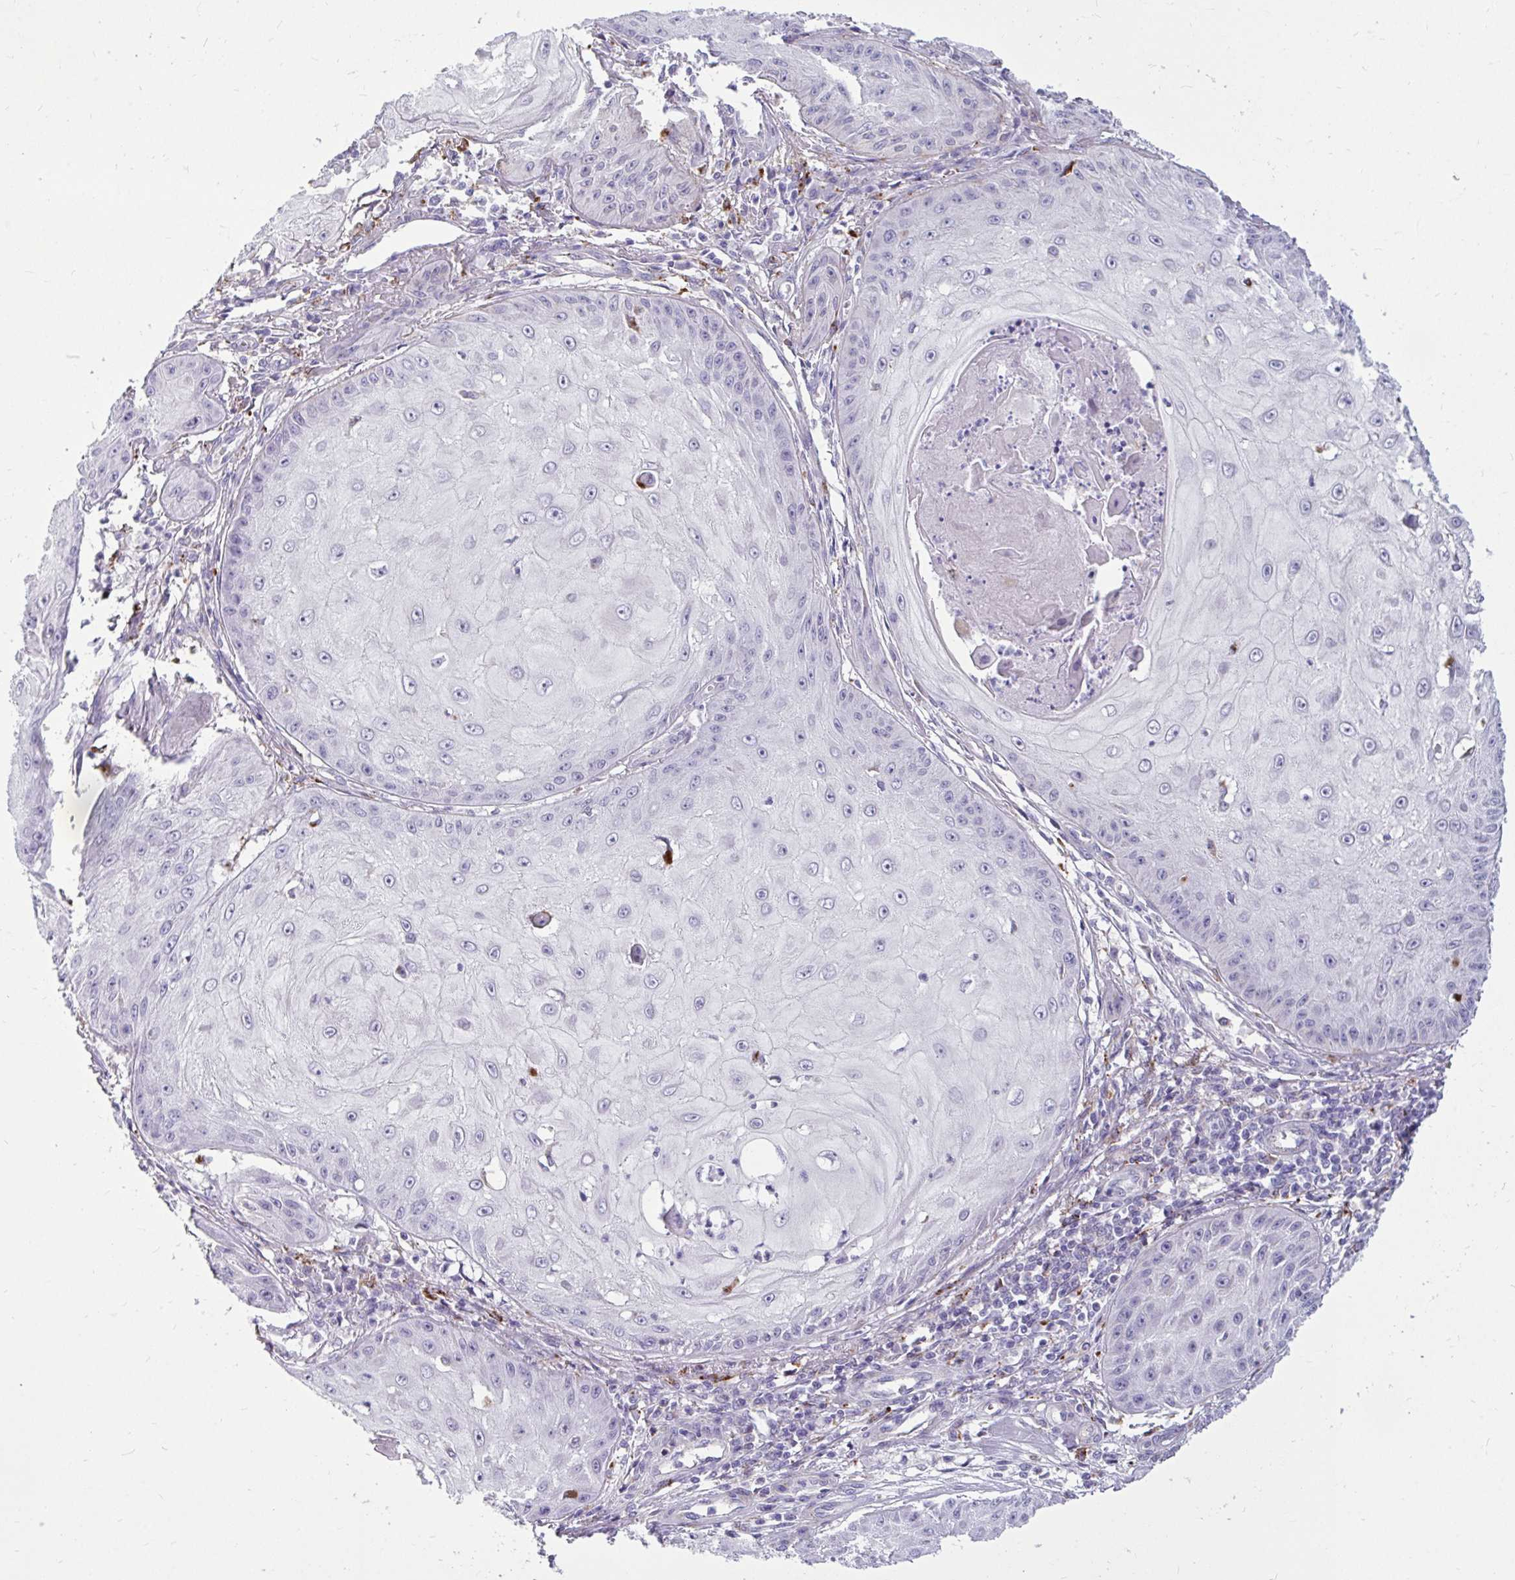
{"staining": {"intensity": "negative", "quantity": "none", "location": "none"}, "tissue": "skin cancer", "cell_type": "Tumor cells", "image_type": "cancer", "snomed": [{"axis": "morphology", "description": "Squamous cell carcinoma, NOS"}, {"axis": "topography", "description": "Skin"}], "caption": "Immunohistochemical staining of squamous cell carcinoma (skin) demonstrates no significant staining in tumor cells. The staining was performed using DAB to visualize the protein expression in brown, while the nuclei were stained in blue with hematoxylin (Magnification: 20x).", "gene": "CTSZ", "patient": {"sex": "male", "age": 70}}